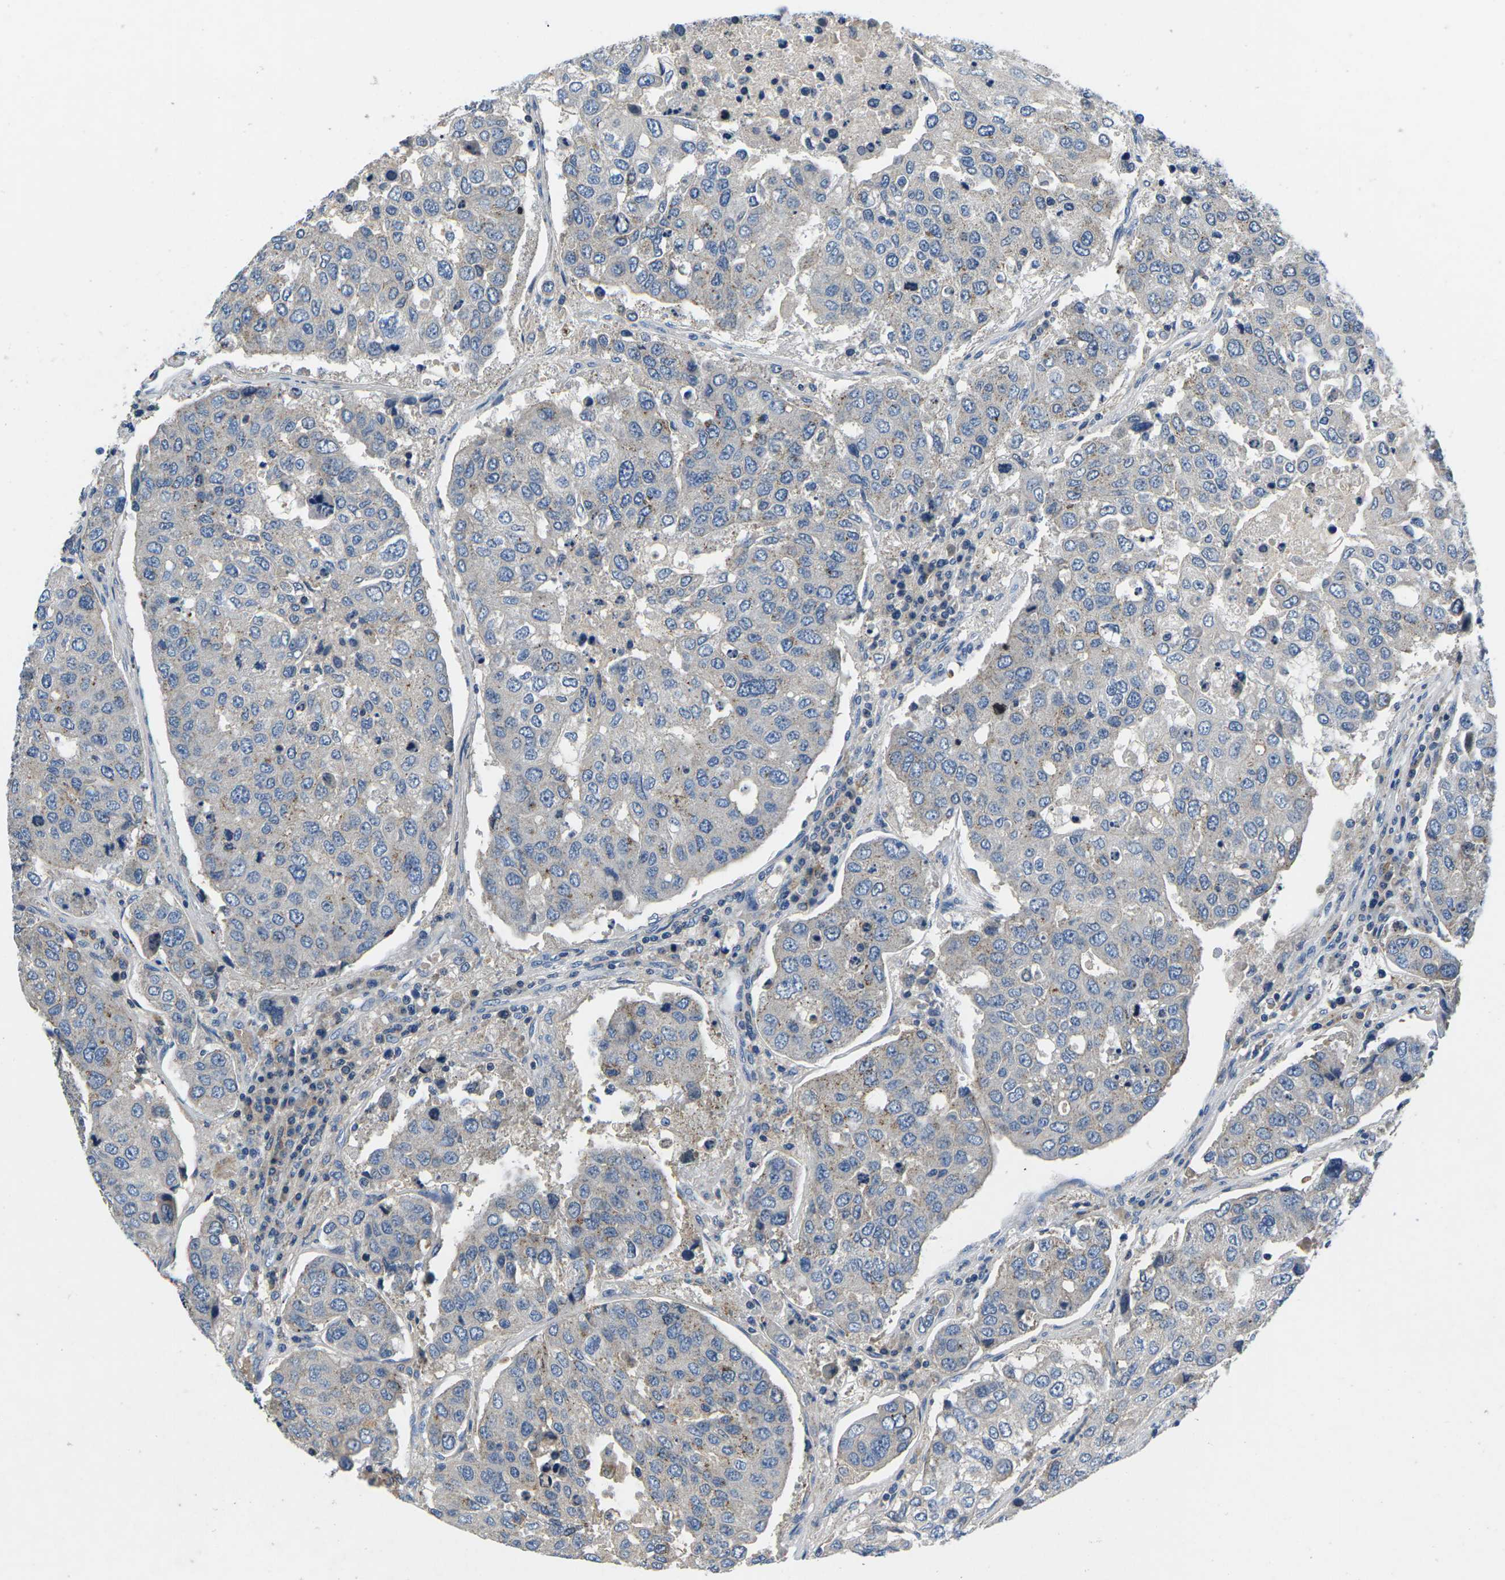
{"staining": {"intensity": "negative", "quantity": "none", "location": "none"}, "tissue": "urothelial cancer", "cell_type": "Tumor cells", "image_type": "cancer", "snomed": [{"axis": "morphology", "description": "Urothelial carcinoma, High grade"}, {"axis": "topography", "description": "Lymph node"}, {"axis": "topography", "description": "Urinary bladder"}], "caption": "DAB (3,3'-diaminobenzidine) immunohistochemical staining of urothelial carcinoma (high-grade) shows no significant staining in tumor cells.", "gene": "PDCD6IP", "patient": {"sex": "male", "age": 51}}